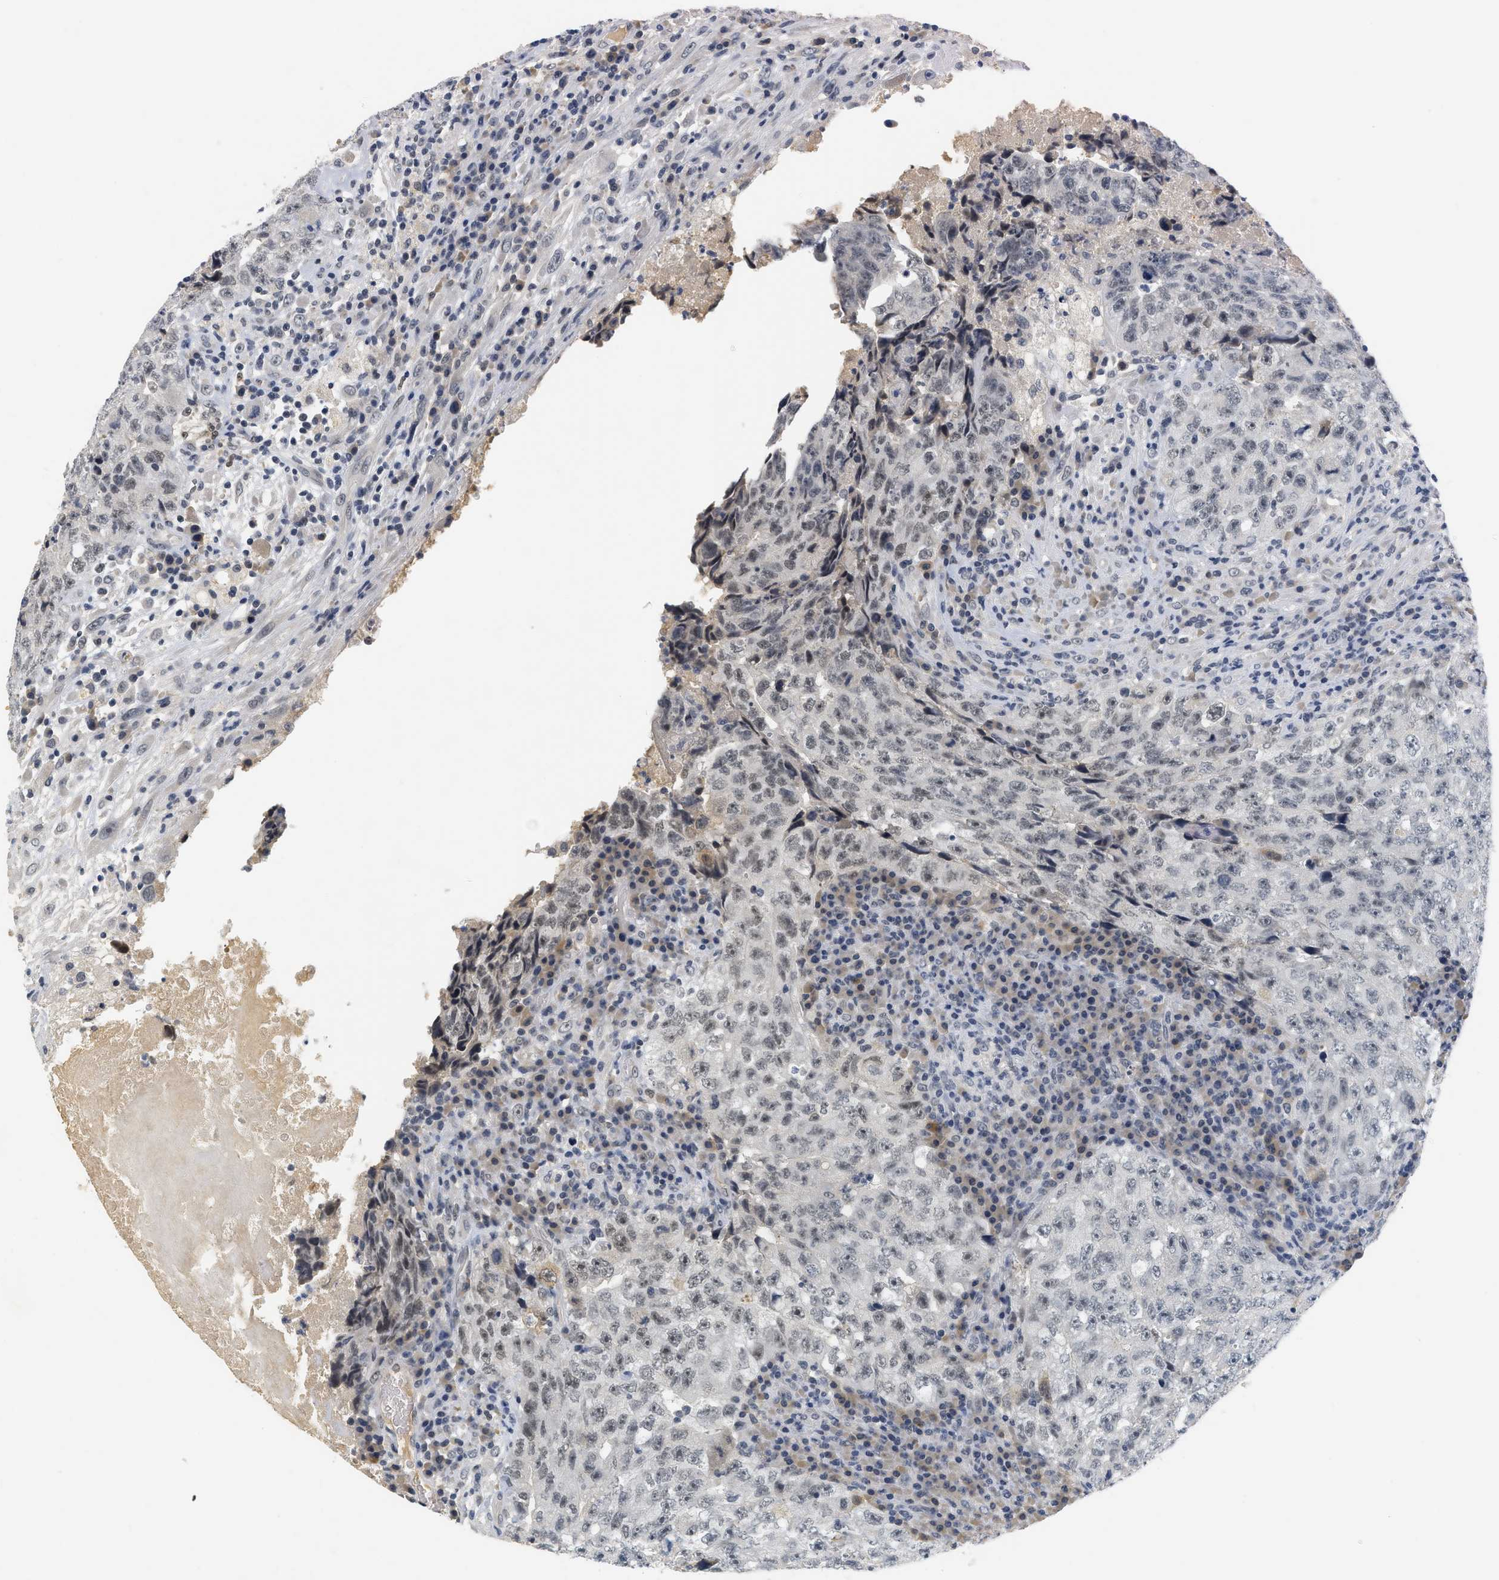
{"staining": {"intensity": "weak", "quantity": "<25%", "location": "nuclear"}, "tissue": "testis cancer", "cell_type": "Tumor cells", "image_type": "cancer", "snomed": [{"axis": "morphology", "description": "Necrosis, NOS"}, {"axis": "morphology", "description": "Carcinoma, Embryonal, NOS"}, {"axis": "topography", "description": "Testis"}], "caption": "Human embryonal carcinoma (testis) stained for a protein using immunohistochemistry reveals no positivity in tumor cells.", "gene": "MZF1", "patient": {"sex": "male", "age": 19}}